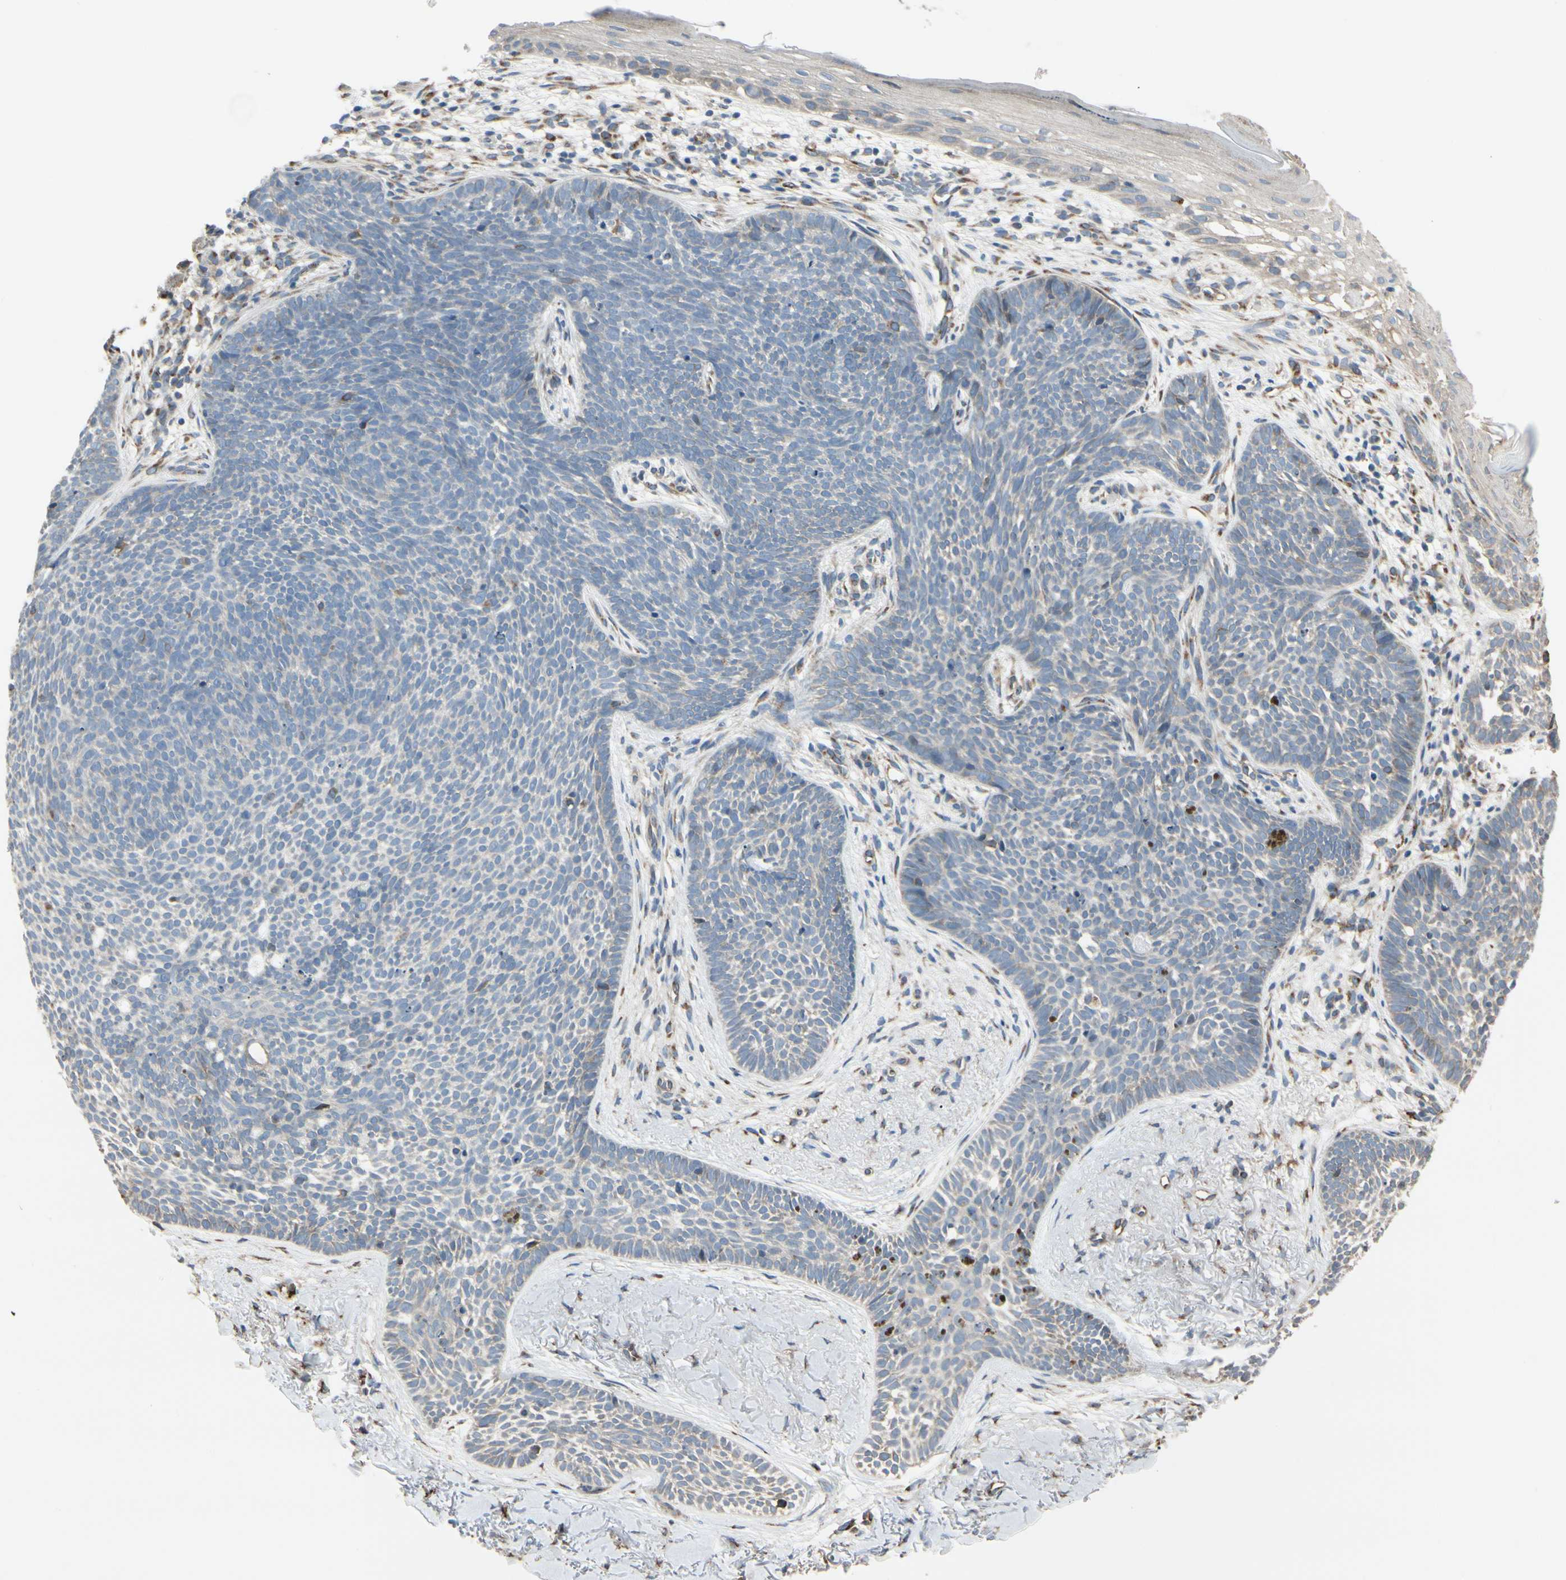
{"staining": {"intensity": "weak", "quantity": "<25%", "location": "cytoplasmic/membranous"}, "tissue": "skin cancer", "cell_type": "Tumor cells", "image_type": "cancer", "snomed": [{"axis": "morphology", "description": "Basal cell carcinoma"}, {"axis": "topography", "description": "Skin"}], "caption": "Immunohistochemistry of human skin basal cell carcinoma reveals no expression in tumor cells. Nuclei are stained in blue.", "gene": "NUCB2", "patient": {"sex": "female", "age": 70}}